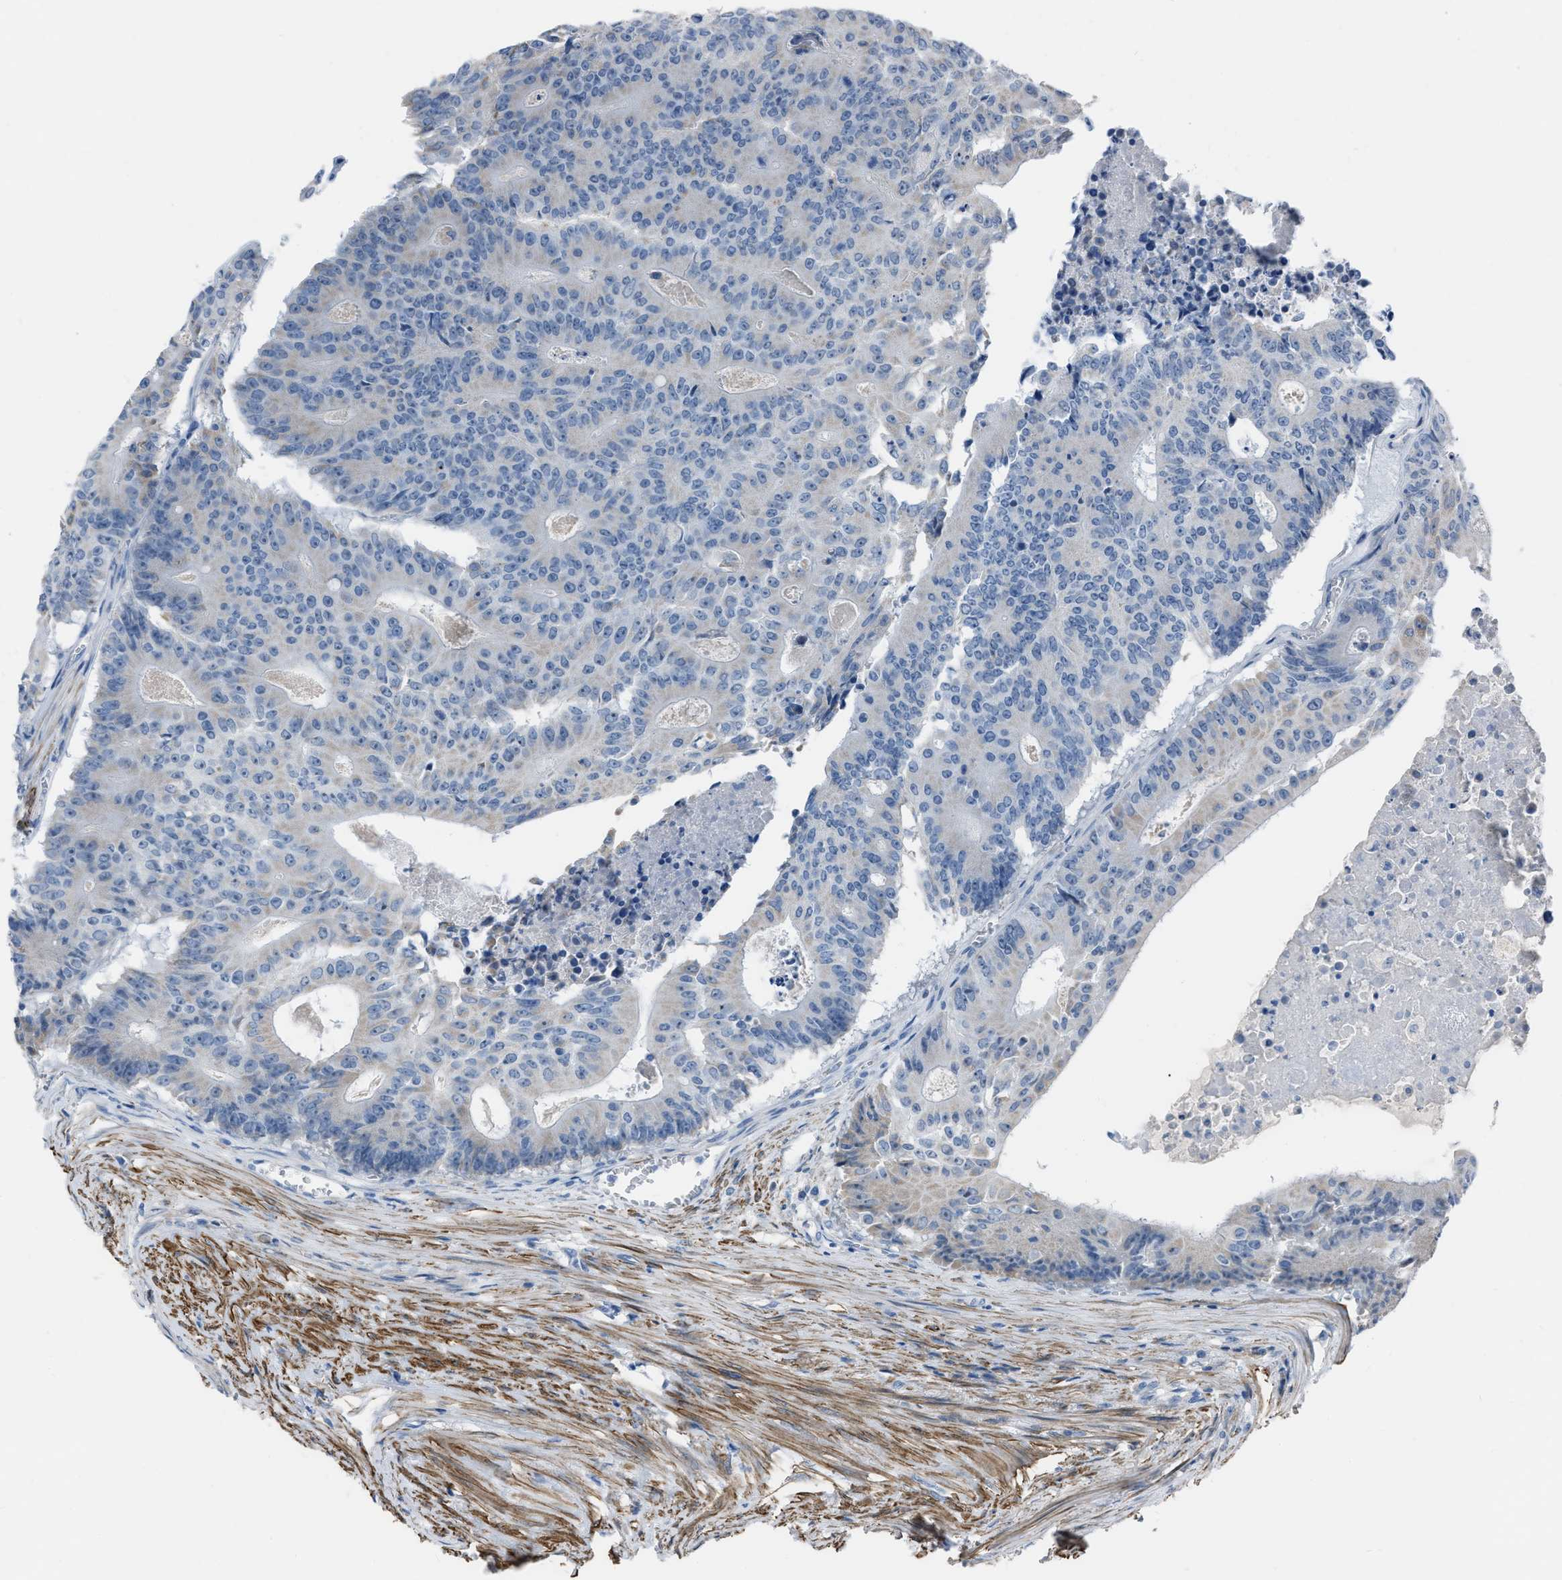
{"staining": {"intensity": "negative", "quantity": "none", "location": "none"}, "tissue": "colorectal cancer", "cell_type": "Tumor cells", "image_type": "cancer", "snomed": [{"axis": "morphology", "description": "Adenocarcinoma, NOS"}, {"axis": "topography", "description": "Colon"}], "caption": "A histopathology image of human adenocarcinoma (colorectal) is negative for staining in tumor cells.", "gene": "SPATC1L", "patient": {"sex": "male", "age": 87}}